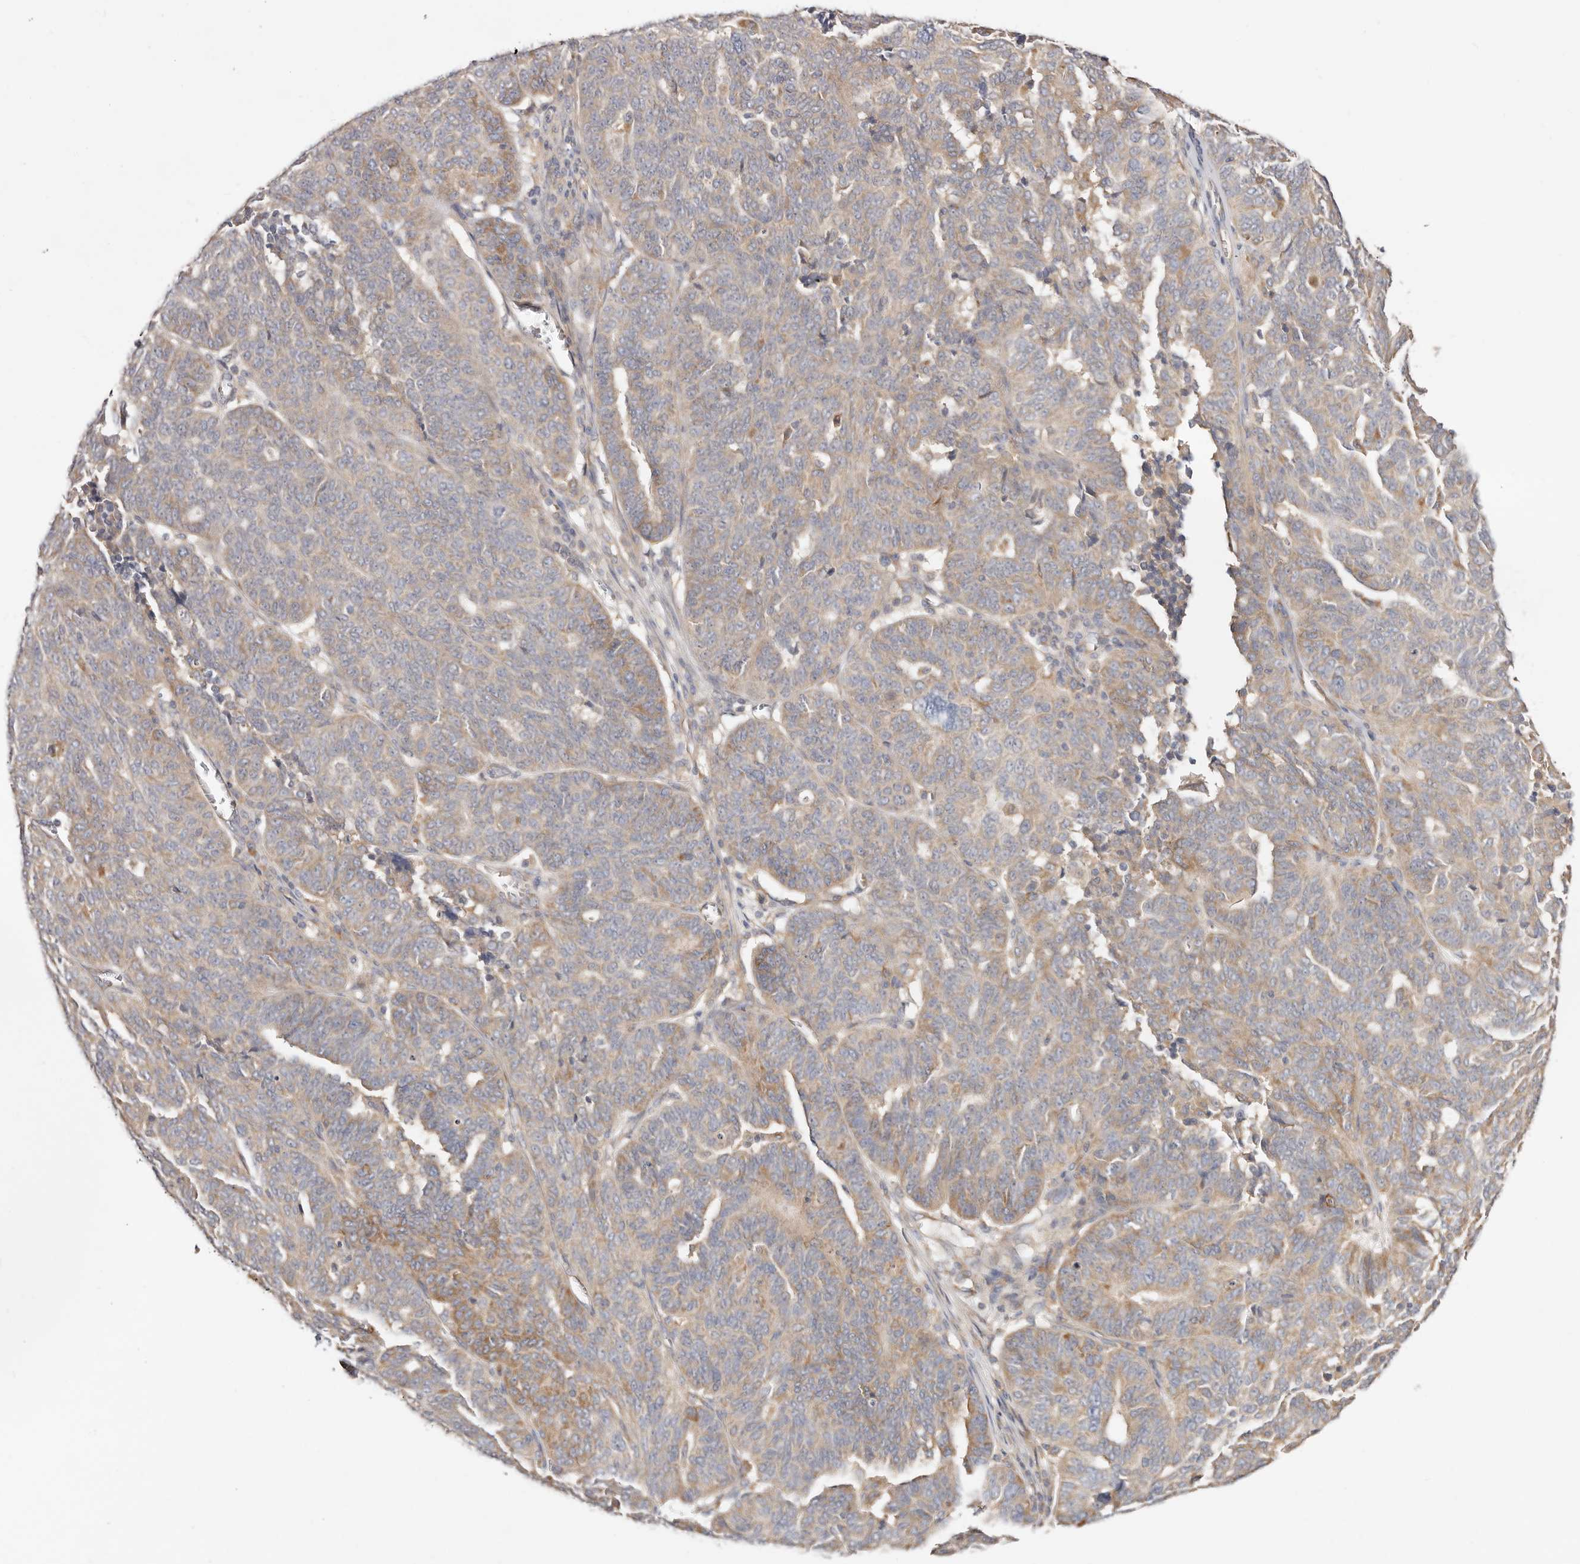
{"staining": {"intensity": "moderate", "quantity": "<25%", "location": "cytoplasmic/membranous"}, "tissue": "ovarian cancer", "cell_type": "Tumor cells", "image_type": "cancer", "snomed": [{"axis": "morphology", "description": "Cystadenocarcinoma, serous, NOS"}, {"axis": "topography", "description": "Ovary"}], "caption": "A low amount of moderate cytoplasmic/membranous expression is seen in about <25% of tumor cells in ovarian cancer (serous cystadenocarcinoma) tissue.", "gene": "GNA13", "patient": {"sex": "female", "age": 59}}